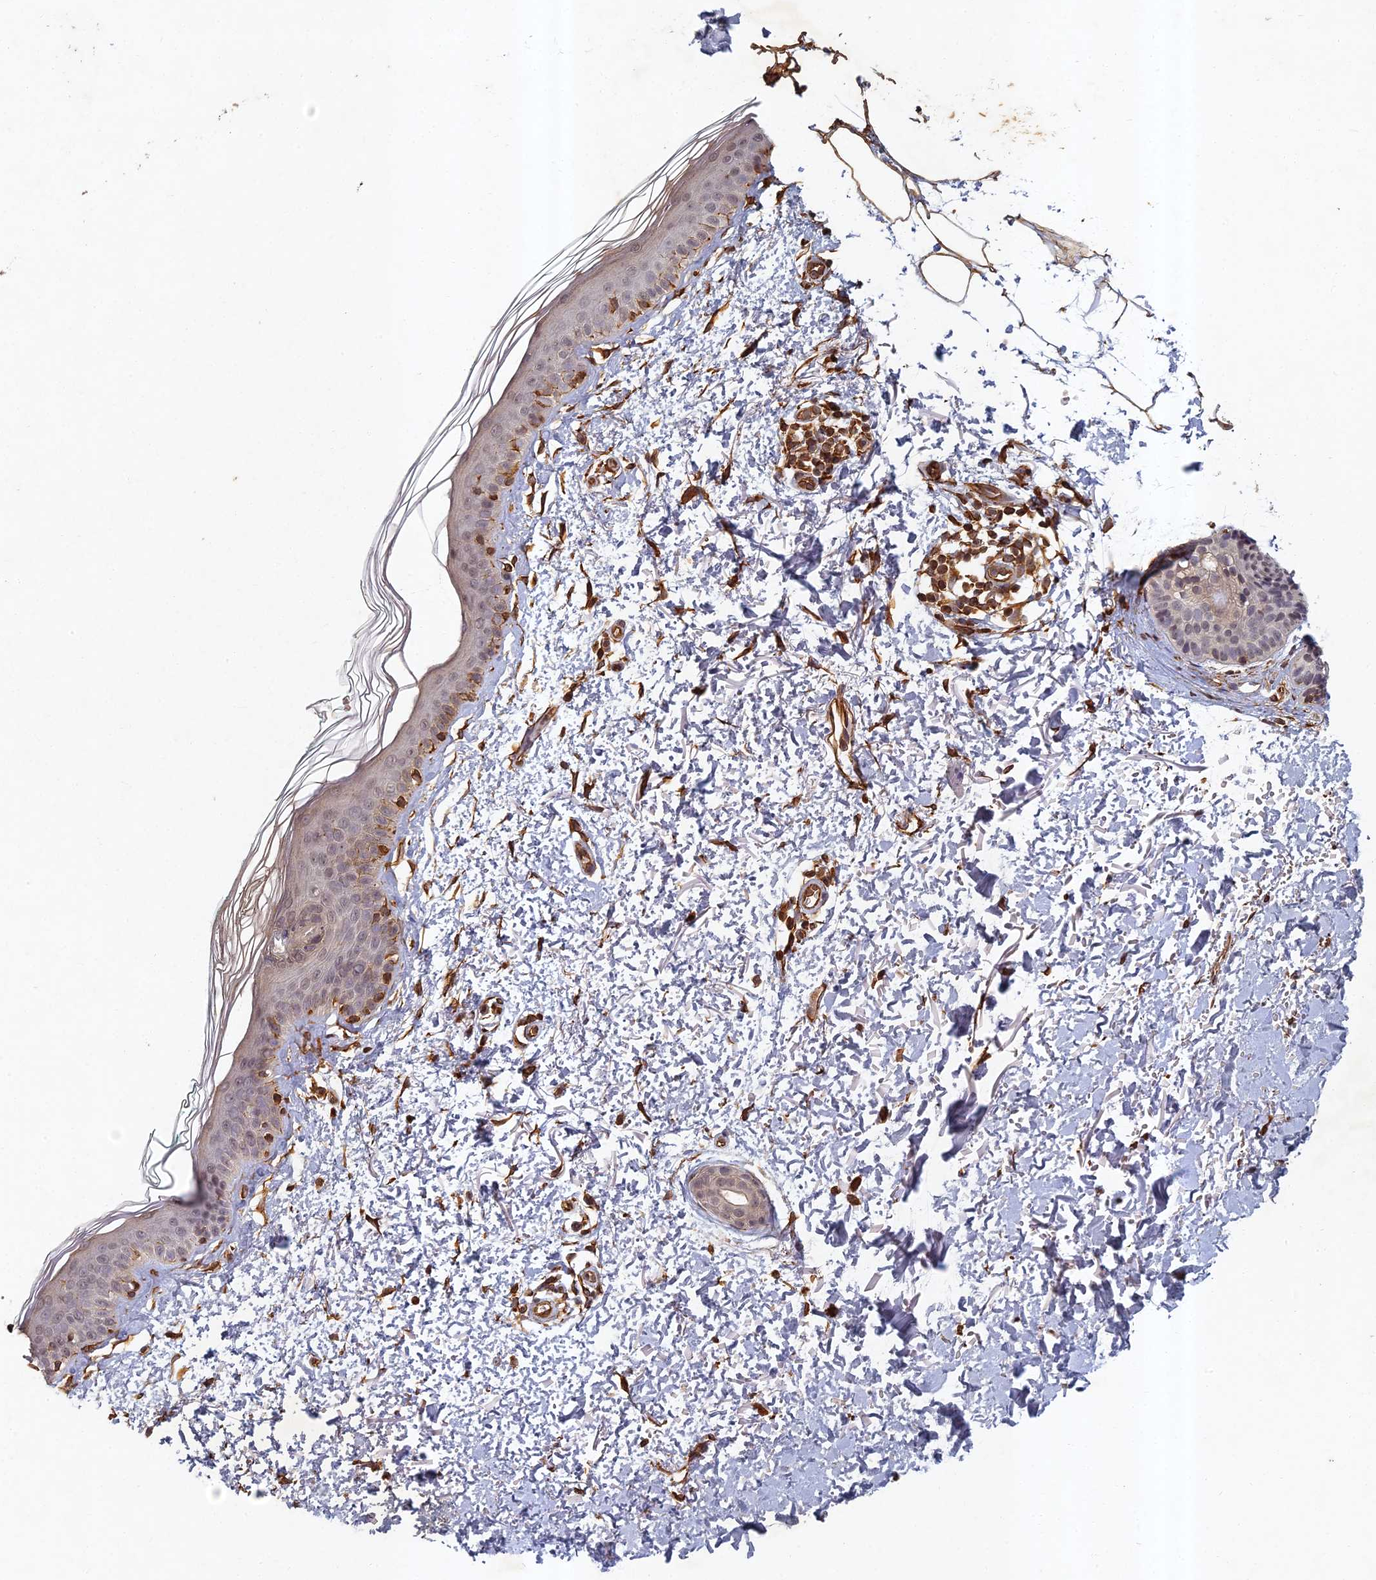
{"staining": {"intensity": "moderate", "quantity": "25%-75%", "location": "cytoplasmic/membranous,nuclear"}, "tissue": "skin", "cell_type": "Fibroblasts", "image_type": "normal", "snomed": [{"axis": "morphology", "description": "Normal tissue, NOS"}, {"axis": "topography", "description": "Skin"}], "caption": "The micrograph exhibits staining of benign skin, revealing moderate cytoplasmic/membranous,nuclear protein expression (brown color) within fibroblasts. (DAB (3,3'-diaminobenzidine) = brown stain, brightfield microscopy at high magnification).", "gene": "ABCB10", "patient": {"sex": "male", "age": 66}}